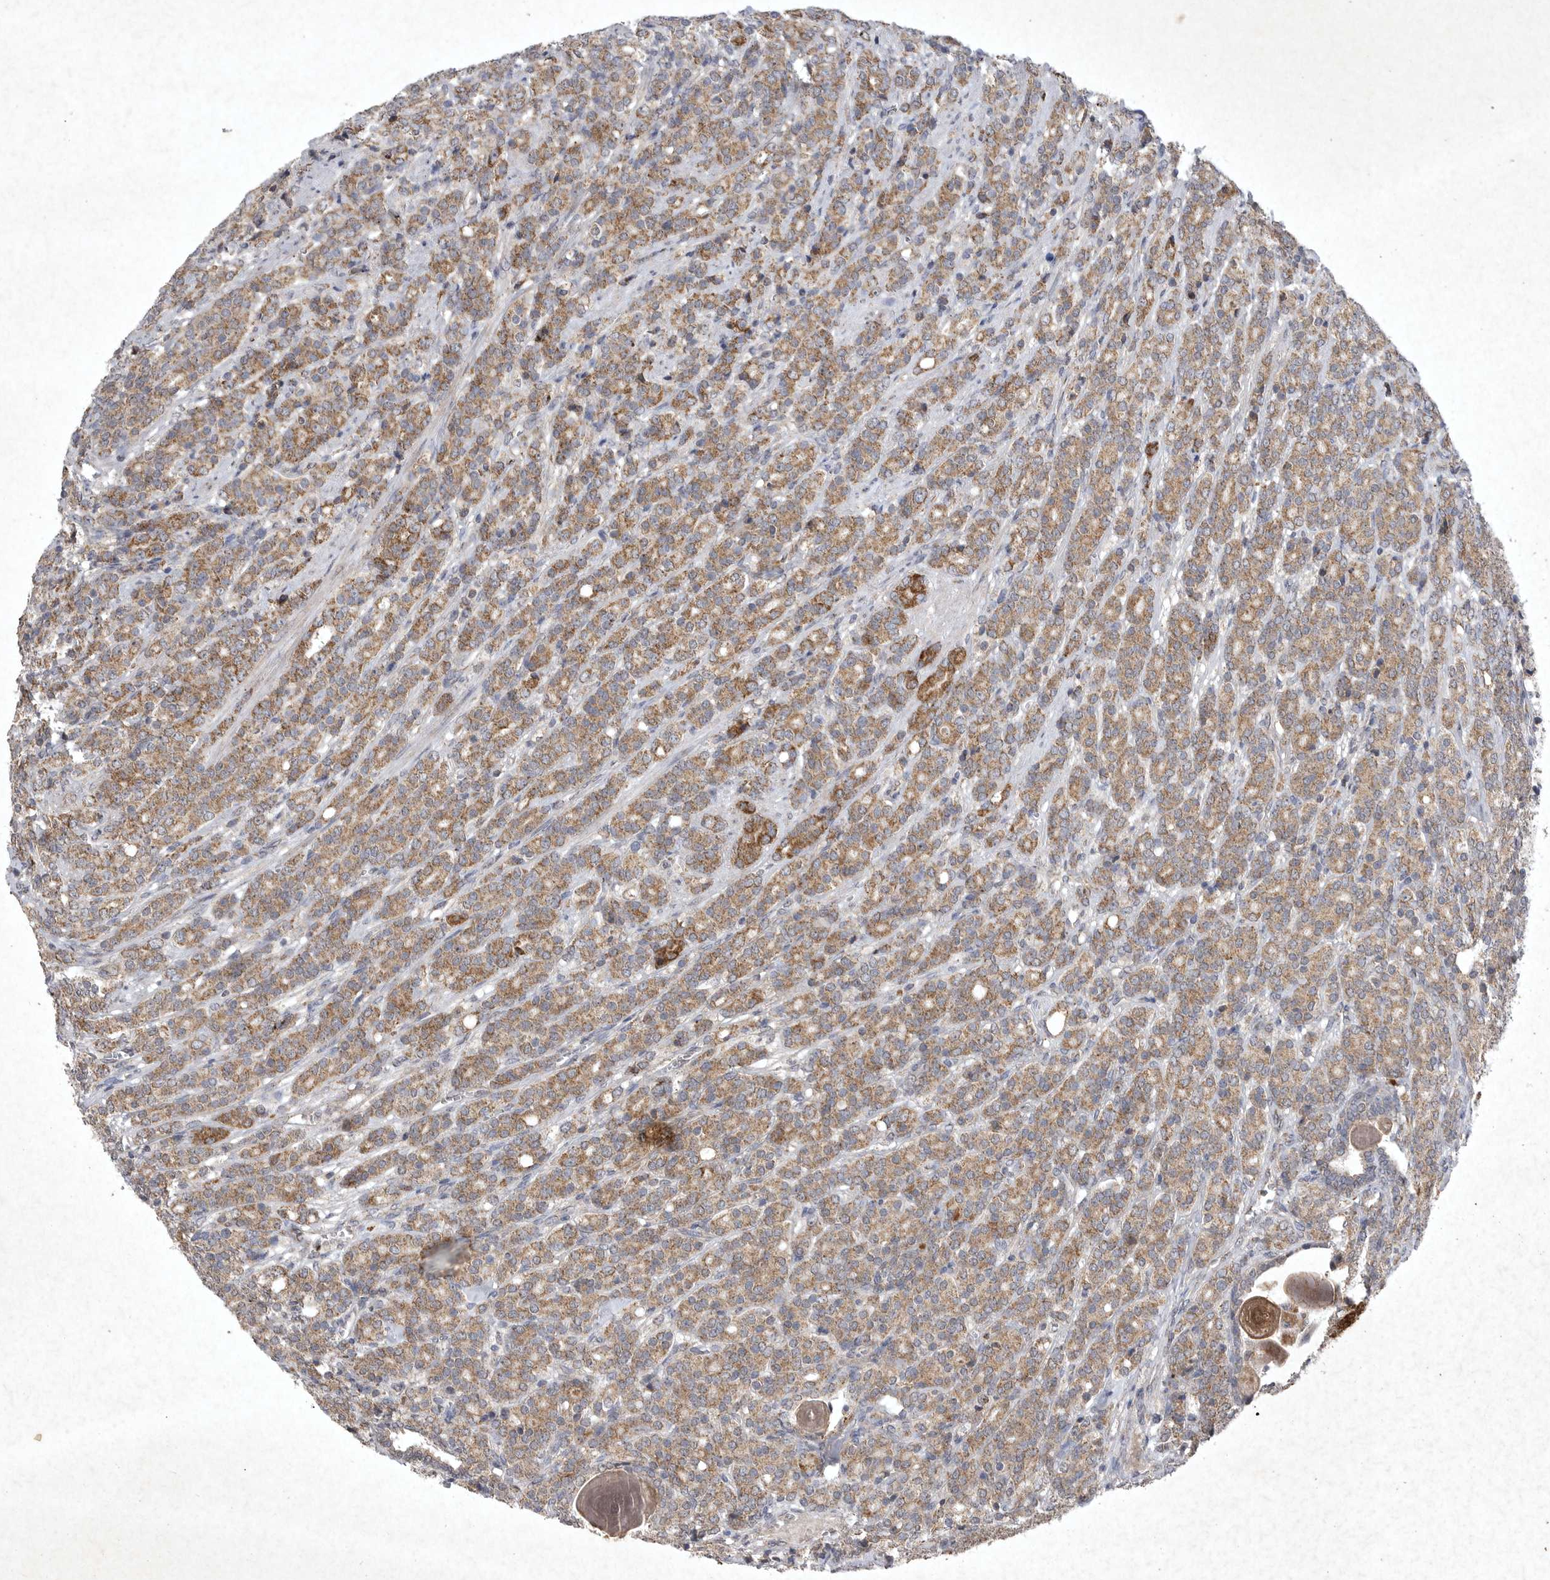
{"staining": {"intensity": "moderate", "quantity": ">75%", "location": "cytoplasmic/membranous"}, "tissue": "prostate cancer", "cell_type": "Tumor cells", "image_type": "cancer", "snomed": [{"axis": "morphology", "description": "Adenocarcinoma, High grade"}, {"axis": "topography", "description": "Prostate"}], "caption": "Protein positivity by IHC shows moderate cytoplasmic/membranous staining in about >75% of tumor cells in prostate high-grade adenocarcinoma. (Brightfield microscopy of DAB IHC at high magnification).", "gene": "DDR1", "patient": {"sex": "male", "age": 62}}